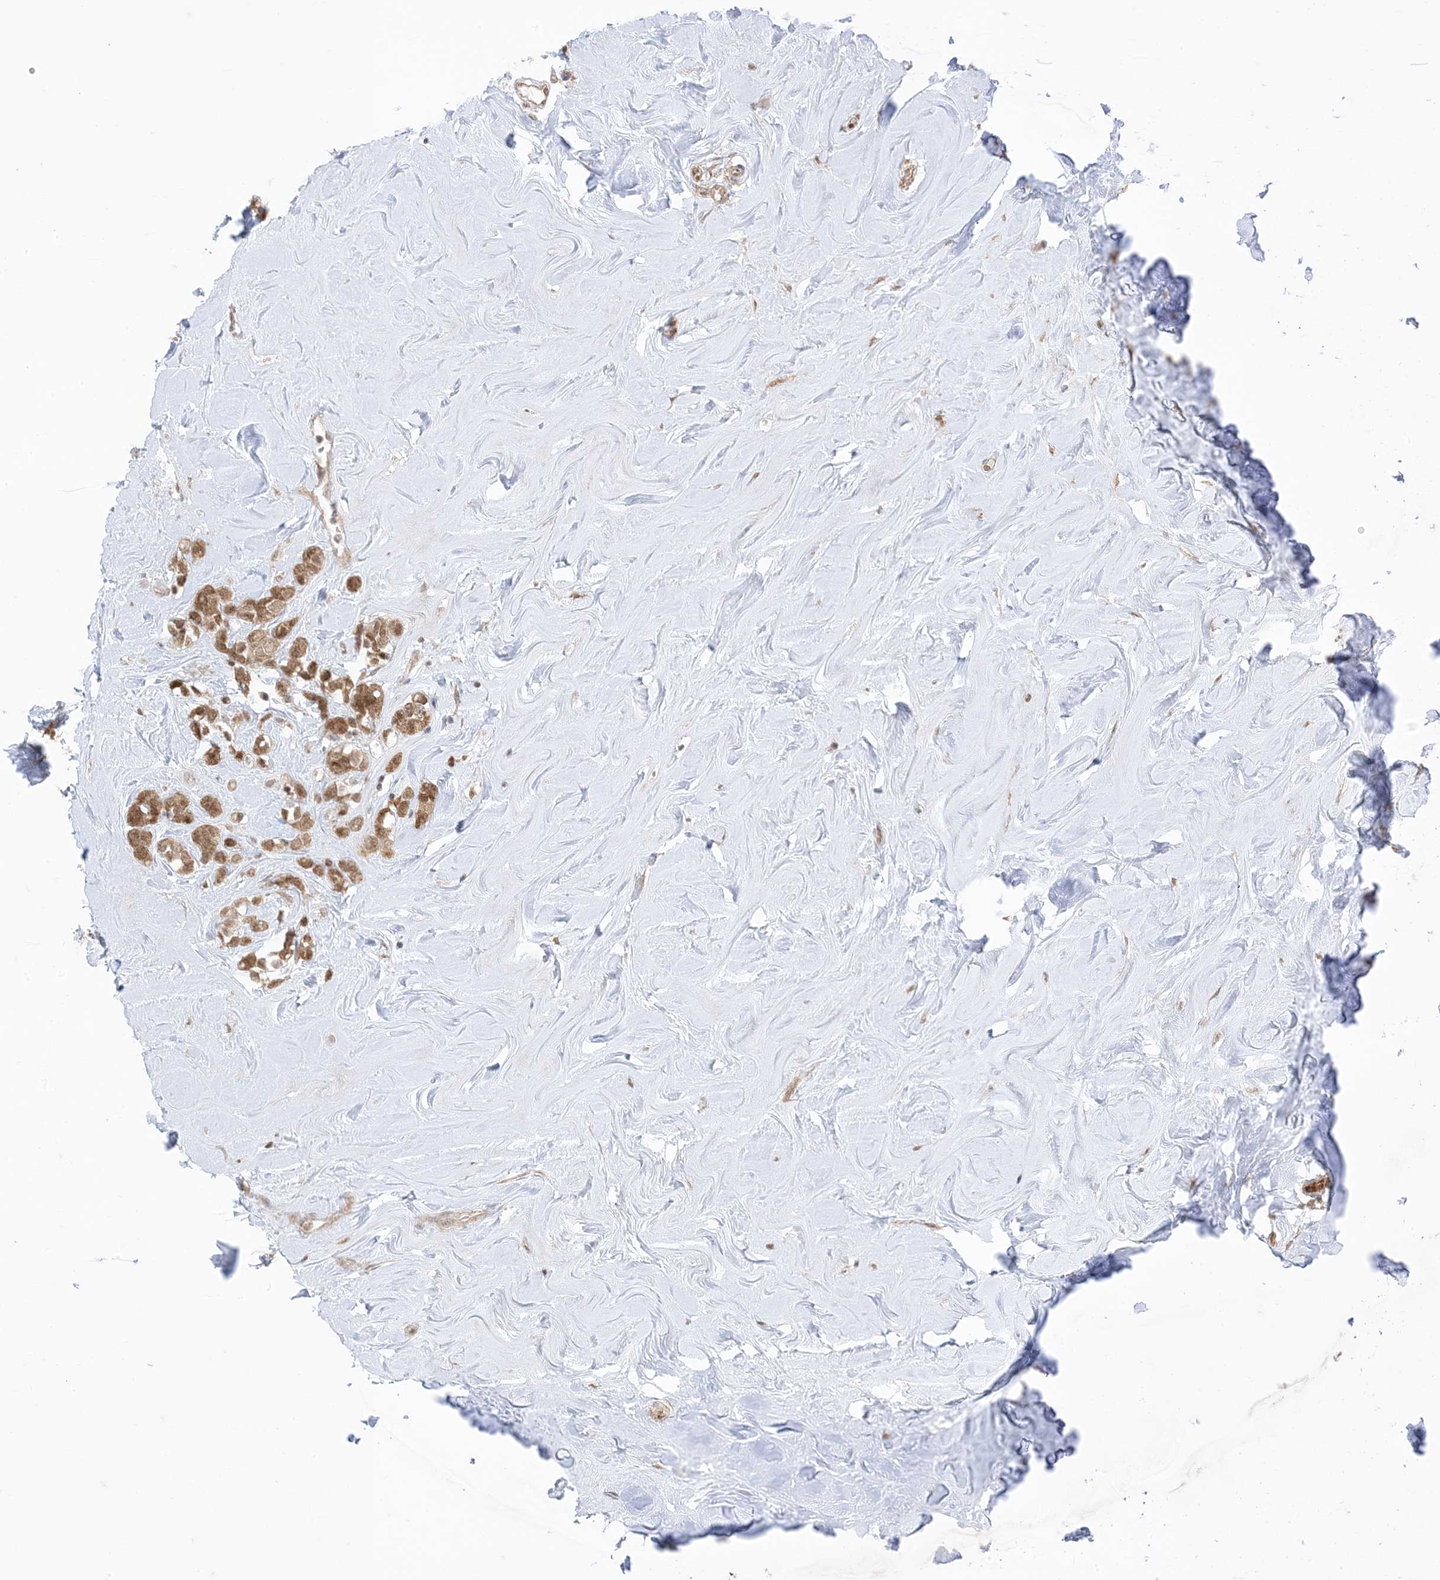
{"staining": {"intensity": "moderate", "quantity": ">75%", "location": "cytoplasmic/membranous,nuclear"}, "tissue": "breast cancer", "cell_type": "Tumor cells", "image_type": "cancer", "snomed": [{"axis": "morphology", "description": "Lobular carcinoma"}, {"axis": "topography", "description": "Breast"}], "caption": "Breast cancer stained with DAB IHC reveals medium levels of moderate cytoplasmic/membranous and nuclear expression in about >75% of tumor cells.", "gene": "PTPA", "patient": {"sex": "female", "age": 47}}